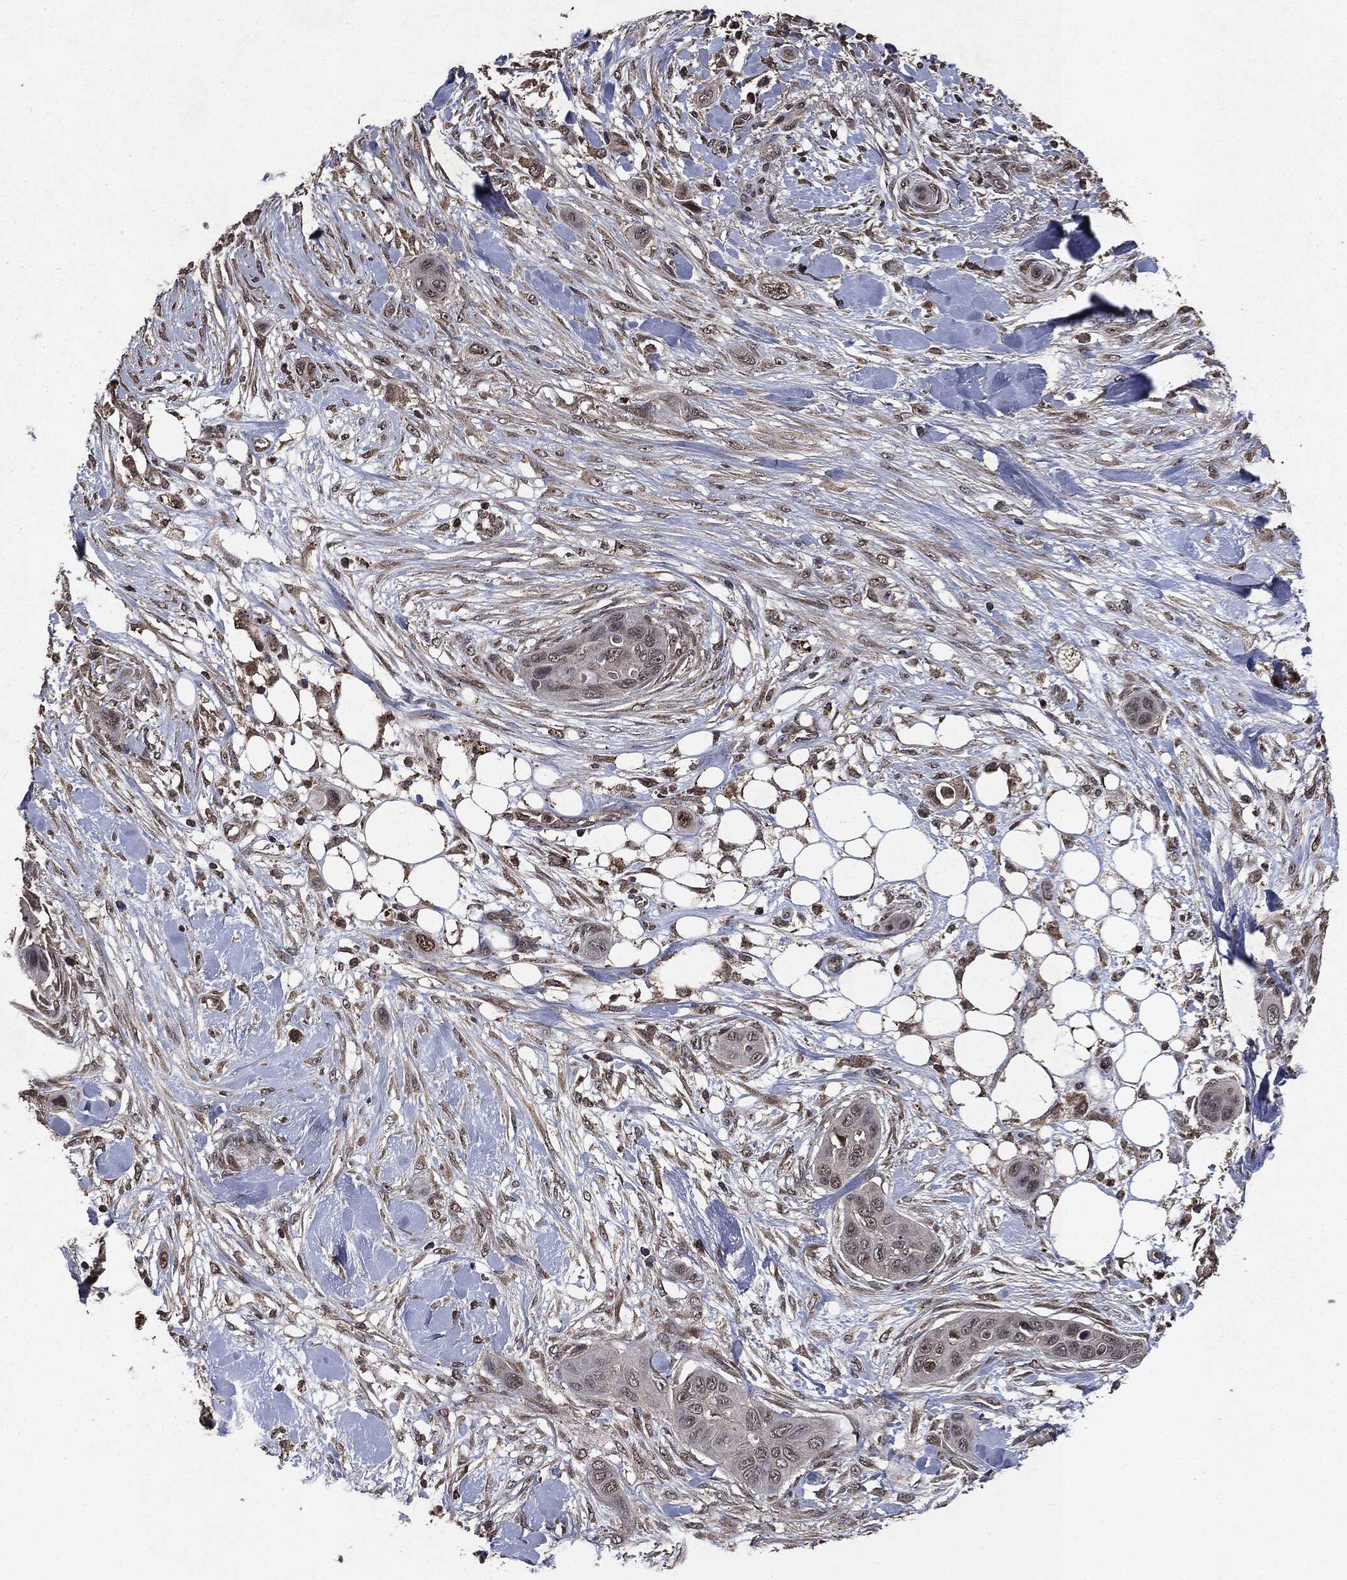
{"staining": {"intensity": "strong", "quantity": "<25%", "location": "nuclear"}, "tissue": "skin cancer", "cell_type": "Tumor cells", "image_type": "cancer", "snomed": [{"axis": "morphology", "description": "Squamous cell carcinoma, NOS"}, {"axis": "topography", "description": "Skin"}], "caption": "Immunohistochemical staining of skin cancer (squamous cell carcinoma) exhibits medium levels of strong nuclear positivity in about <25% of tumor cells.", "gene": "PPP6R2", "patient": {"sex": "male", "age": 78}}